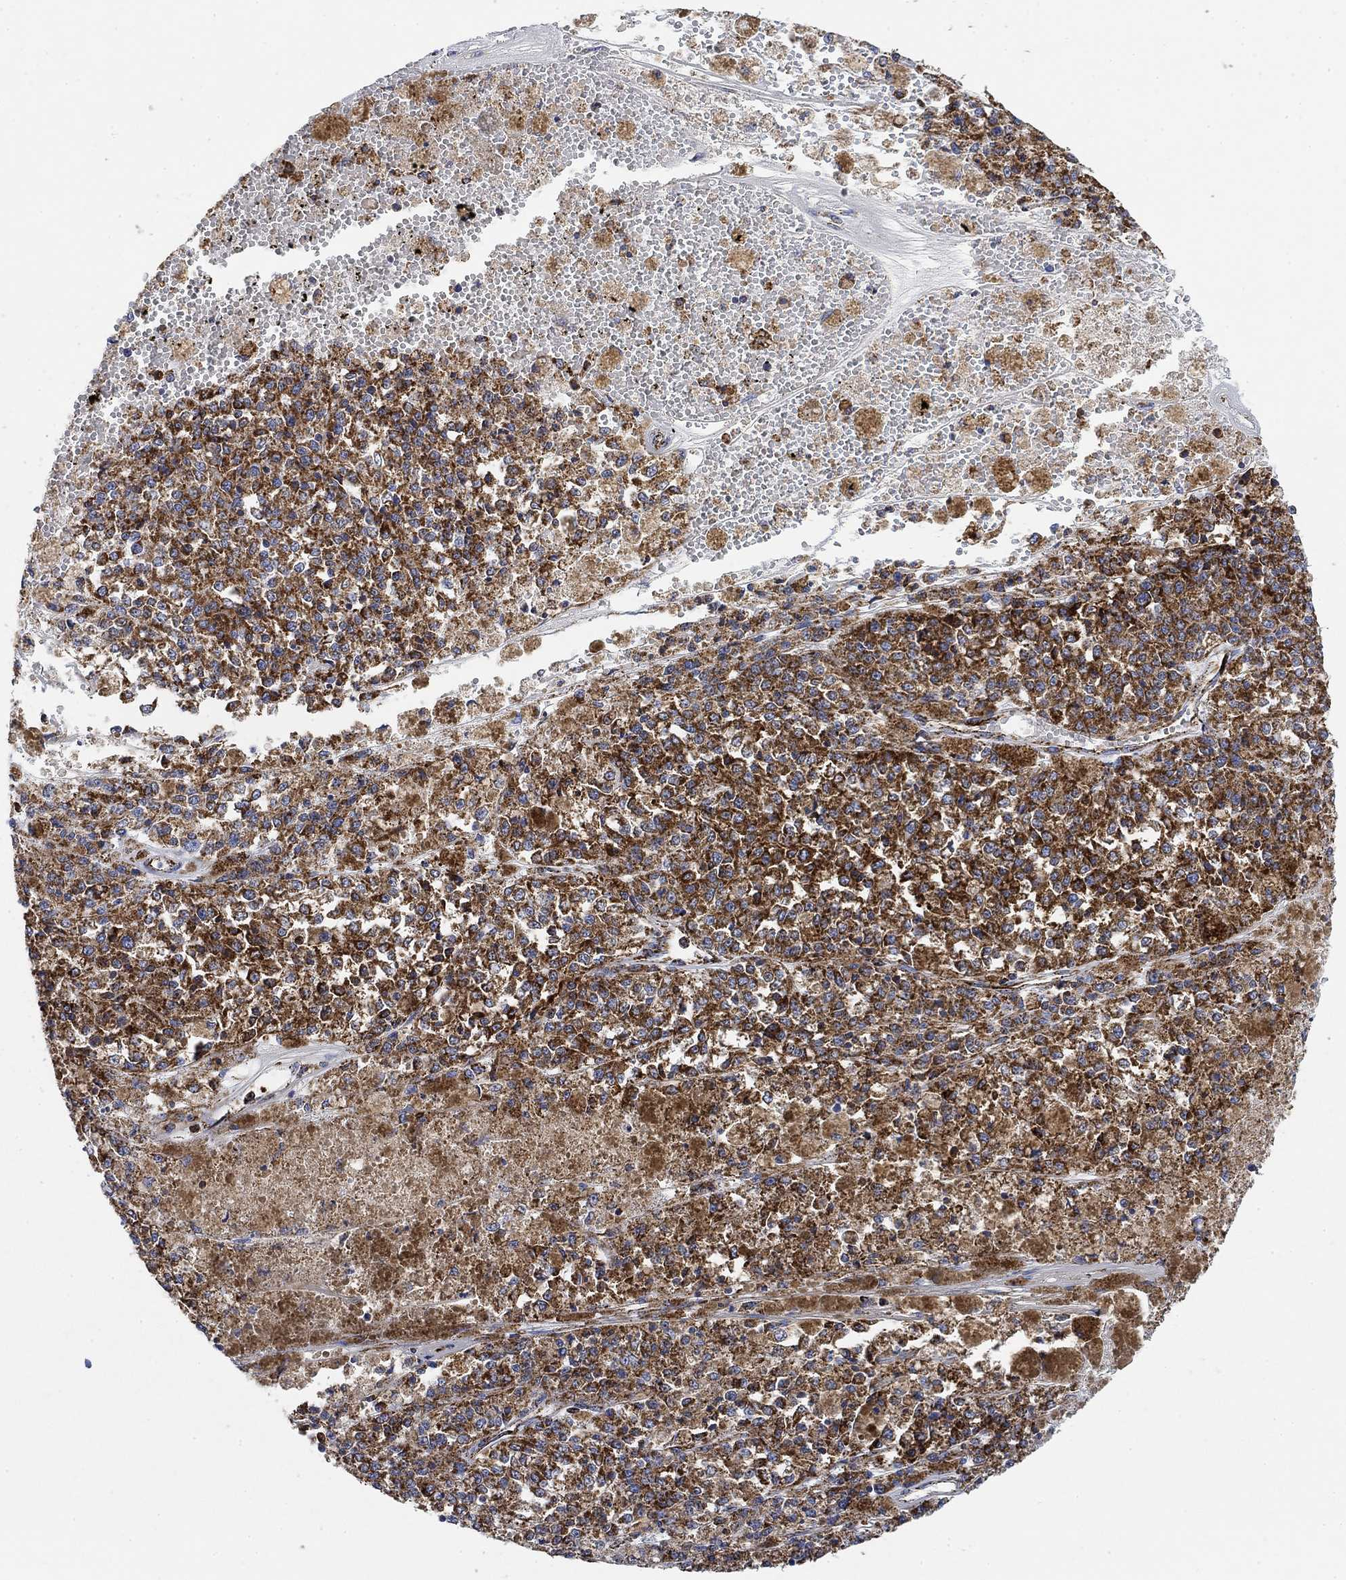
{"staining": {"intensity": "strong", "quantity": ">75%", "location": "cytoplasmic/membranous"}, "tissue": "melanoma", "cell_type": "Tumor cells", "image_type": "cancer", "snomed": [{"axis": "morphology", "description": "Malignant melanoma, Metastatic site"}, {"axis": "topography", "description": "Lymph node"}], "caption": "Strong cytoplasmic/membranous protein staining is present in about >75% of tumor cells in melanoma.", "gene": "NDUFS3", "patient": {"sex": "female", "age": 64}}